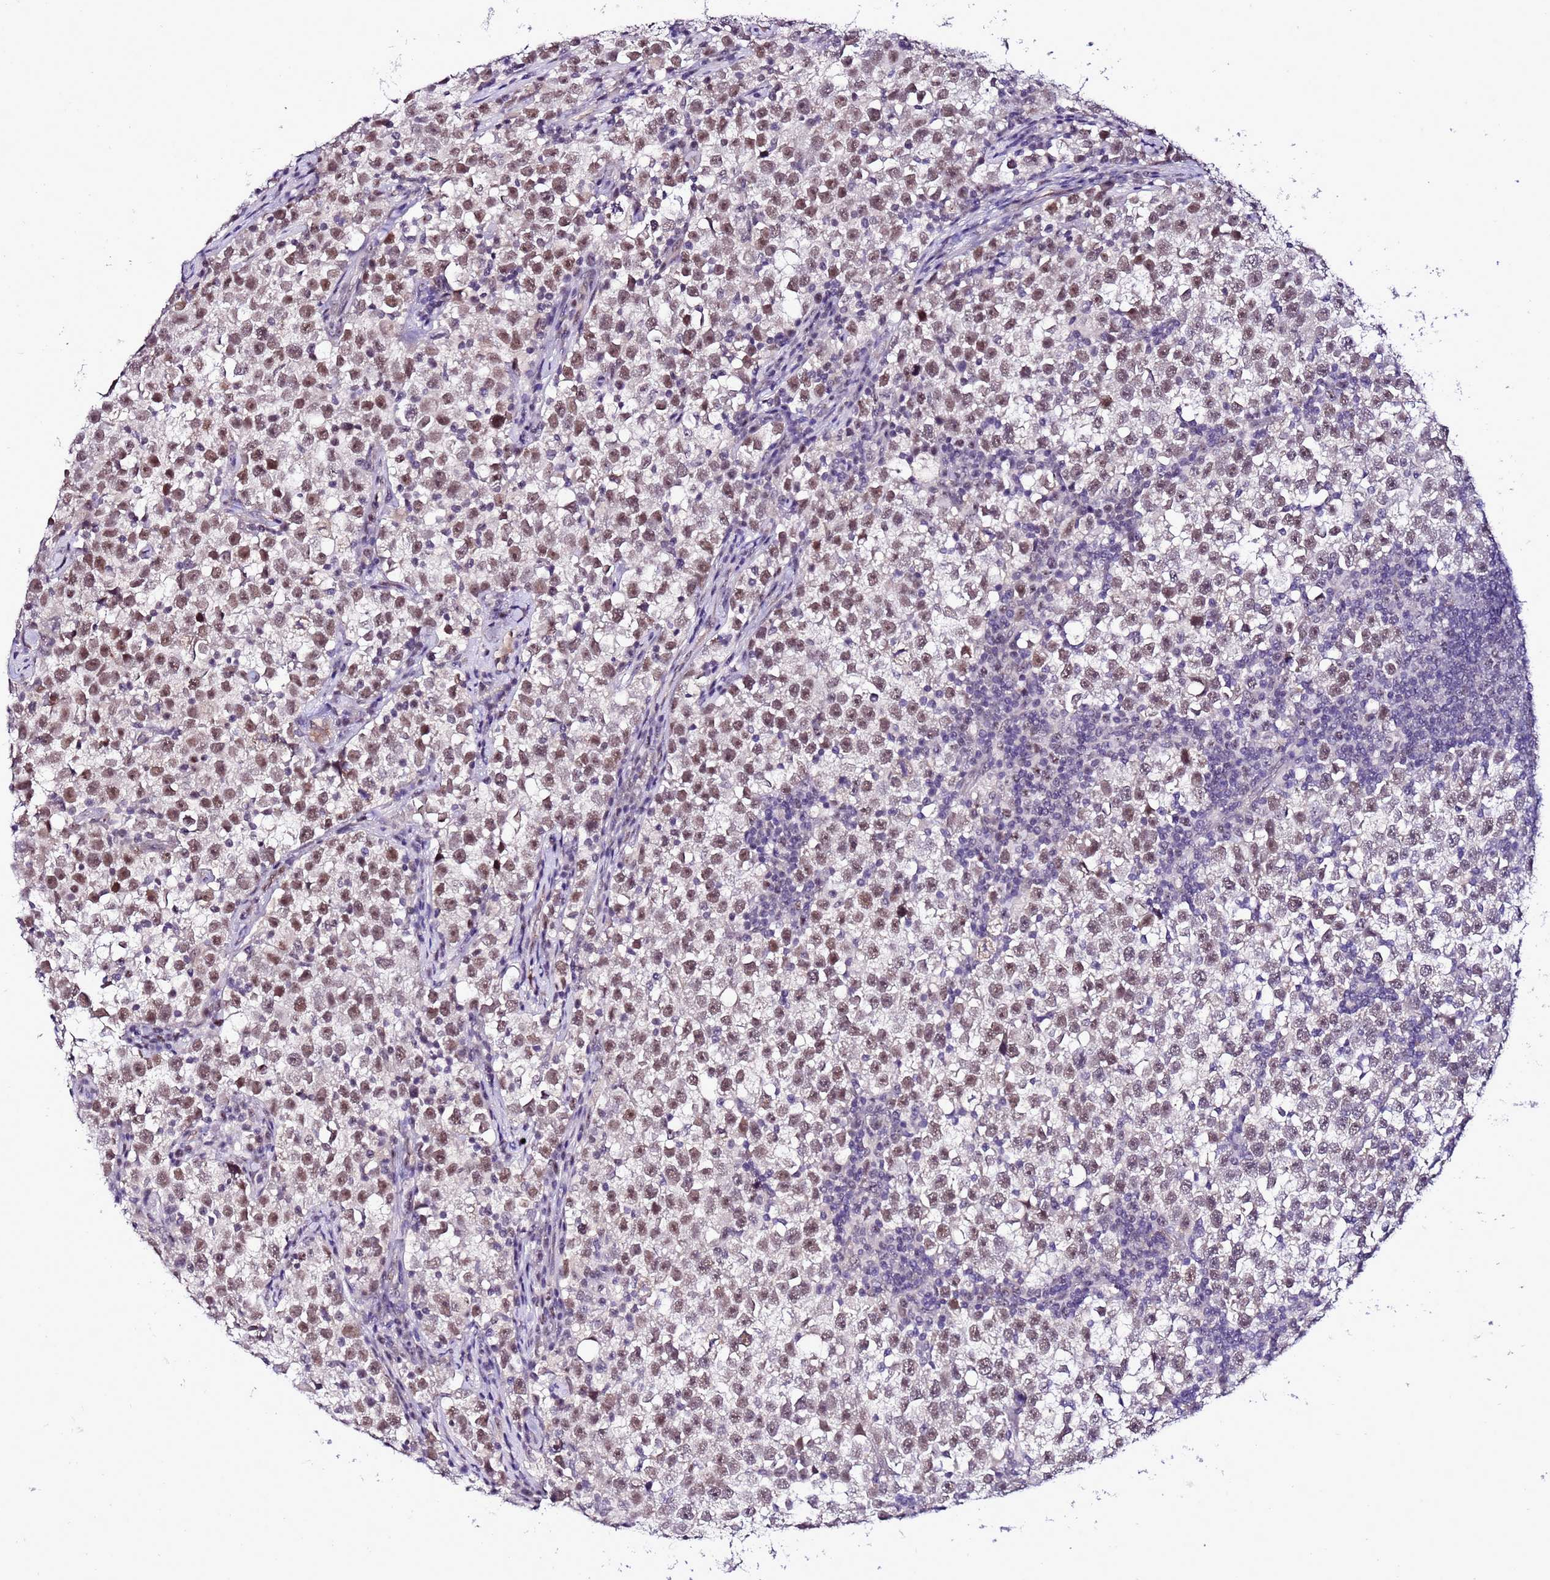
{"staining": {"intensity": "moderate", "quantity": ">75%", "location": "nuclear"}, "tissue": "testis cancer", "cell_type": "Tumor cells", "image_type": "cancer", "snomed": [{"axis": "morphology", "description": "Normal tissue, NOS"}, {"axis": "morphology", "description": "Seminoma, NOS"}, {"axis": "topography", "description": "Testis"}], "caption": "Testis seminoma stained for a protein shows moderate nuclear positivity in tumor cells.", "gene": "C19orf47", "patient": {"sex": "male", "age": 43}}